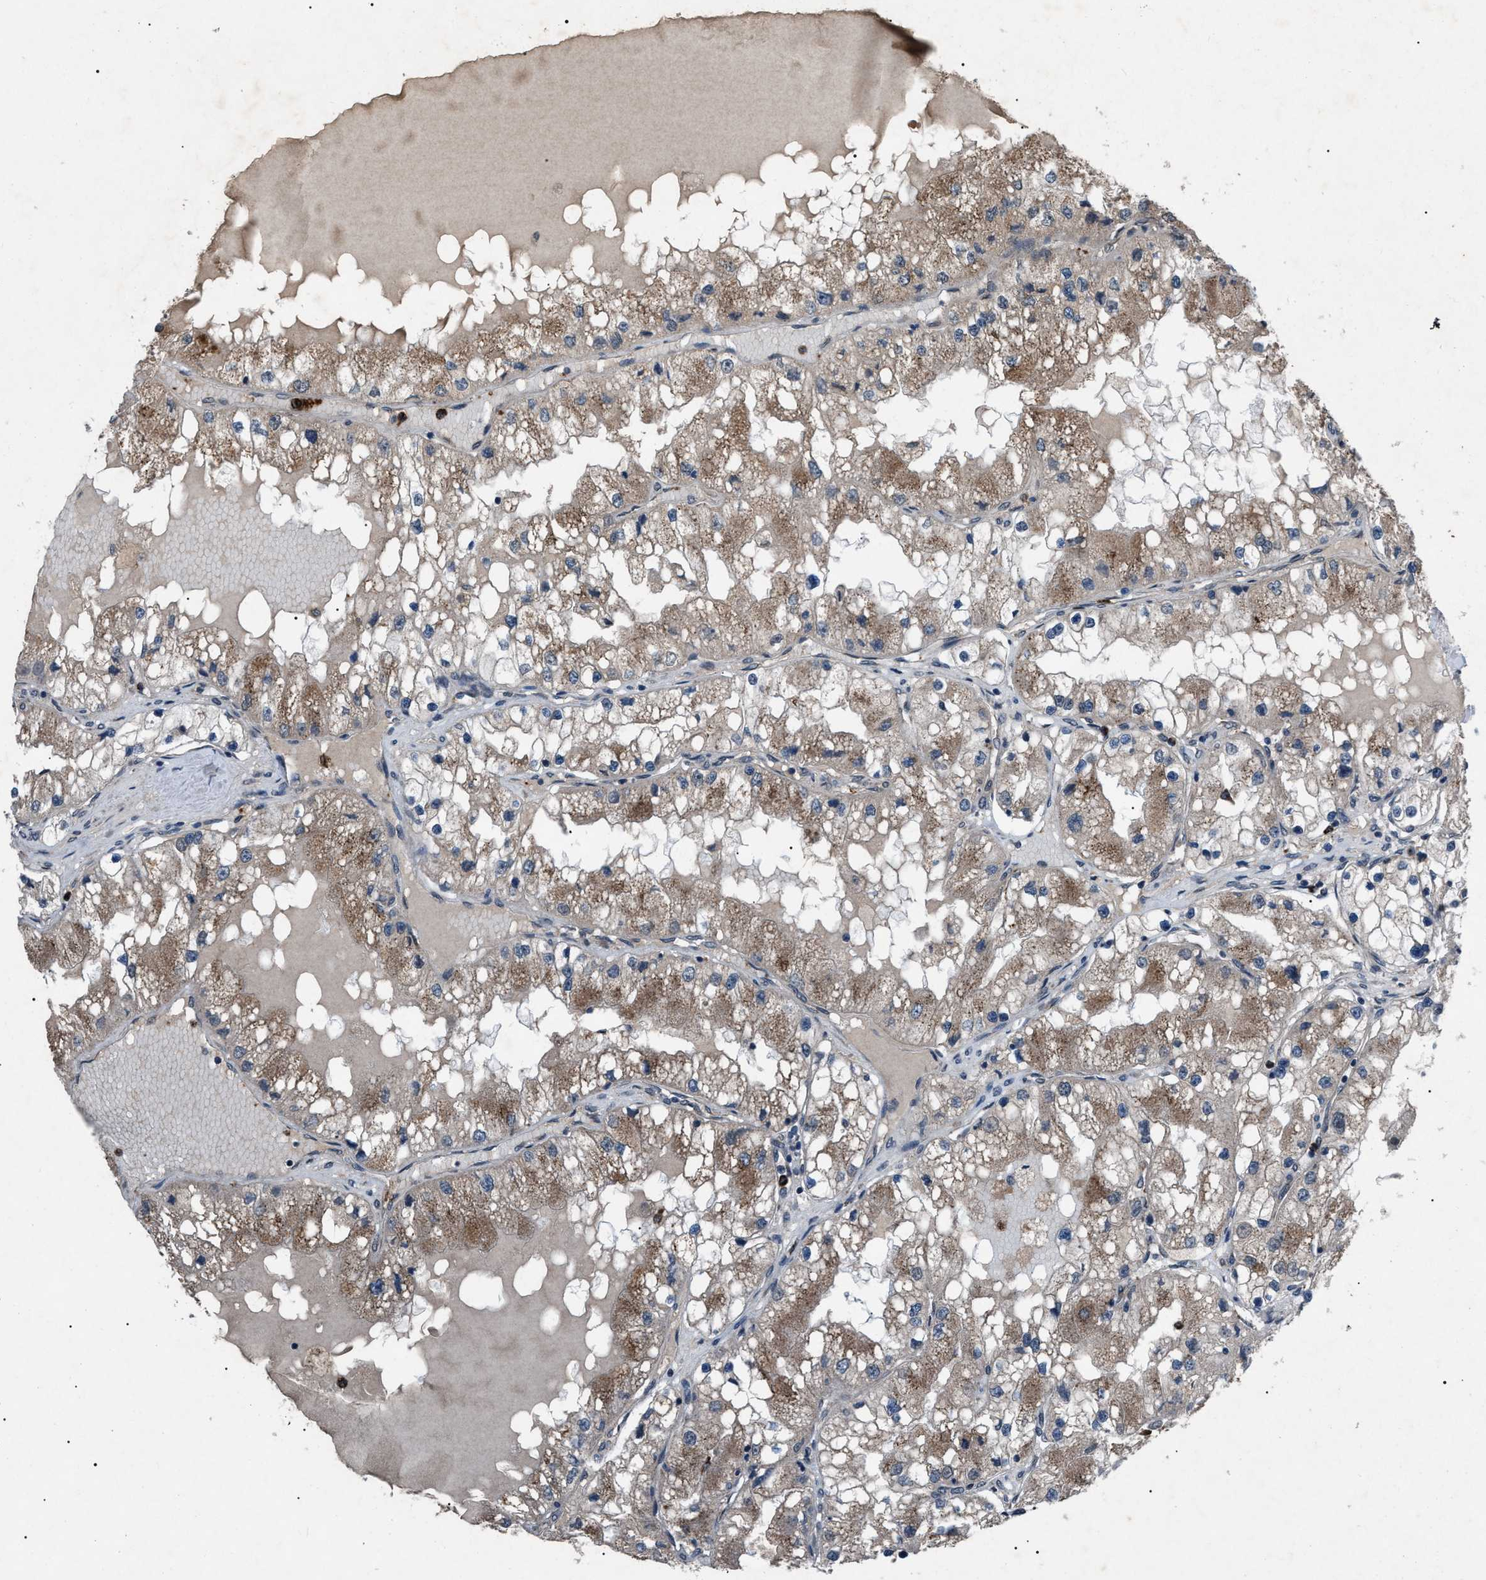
{"staining": {"intensity": "moderate", "quantity": "25%-75%", "location": "cytoplasmic/membranous"}, "tissue": "renal cancer", "cell_type": "Tumor cells", "image_type": "cancer", "snomed": [{"axis": "morphology", "description": "Adenocarcinoma, NOS"}, {"axis": "topography", "description": "Kidney"}], "caption": "Immunohistochemical staining of human adenocarcinoma (renal) displays moderate cytoplasmic/membranous protein positivity in approximately 25%-75% of tumor cells.", "gene": "ZFAND2A", "patient": {"sex": "male", "age": 68}}